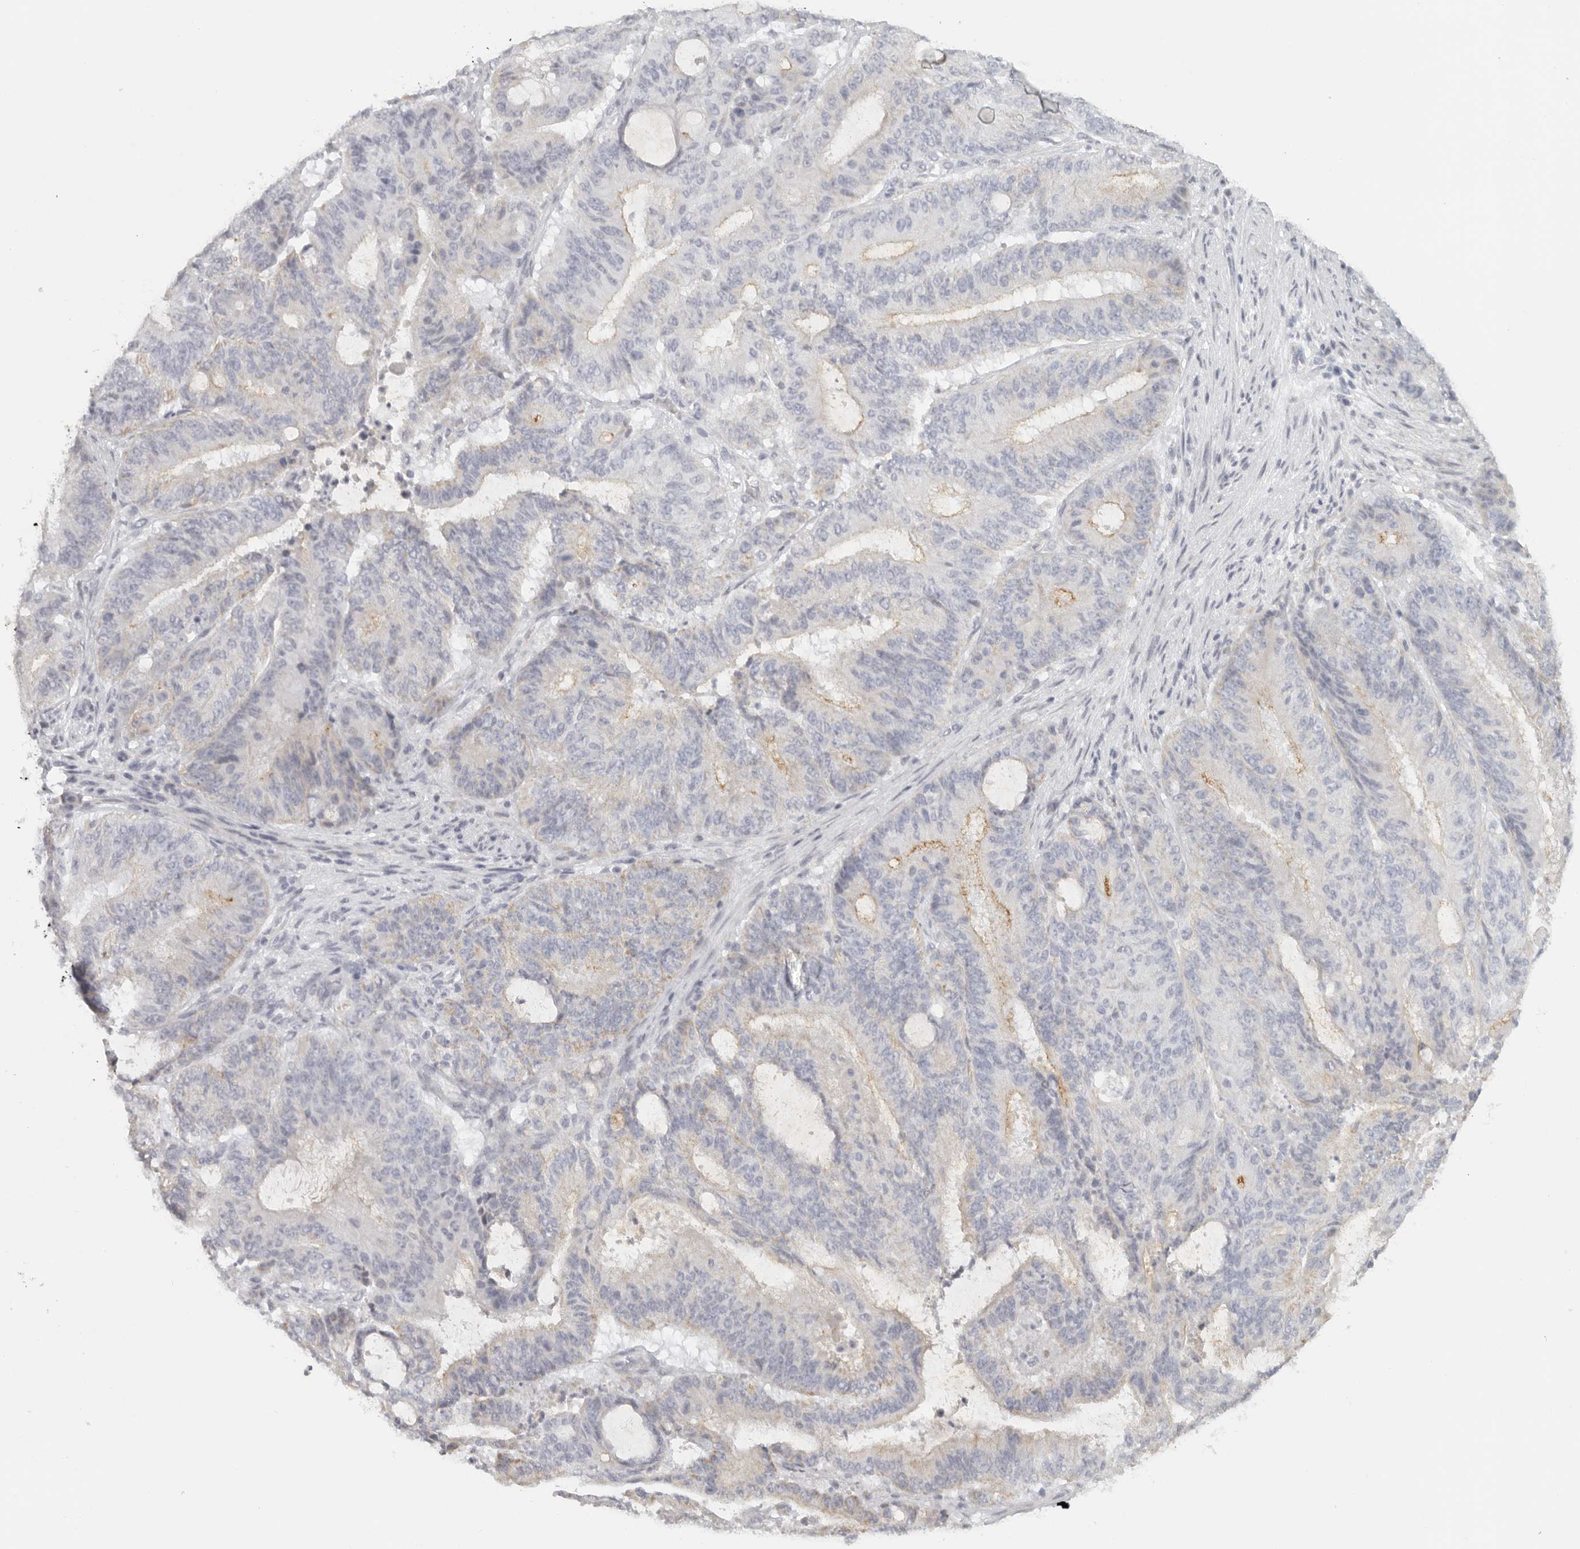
{"staining": {"intensity": "moderate", "quantity": "<25%", "location": "cytoplasmic/membranous"}, "tissue": "liver cancer", "cell_type": "Tumor cells", "image_type": "cancer", "snomed": [{"axis": "morphology", "description": "Normal tissue, NOS"}, {"axis": "morphology", "description": "Cholangiocarcinoma"}, {"axis": "topography", "description": "Liver"}, {"axis": "topography", "description": "Peripheral nerve tissue"}], "caption": "Cholangiocarcinoma (liver) stained with IHC reveals moderate cytoplasmic/membranous positivity in approximately <25% of tumor cells.", "gene": "KDF1", "patient": {"sex": "female", "age": 73}}